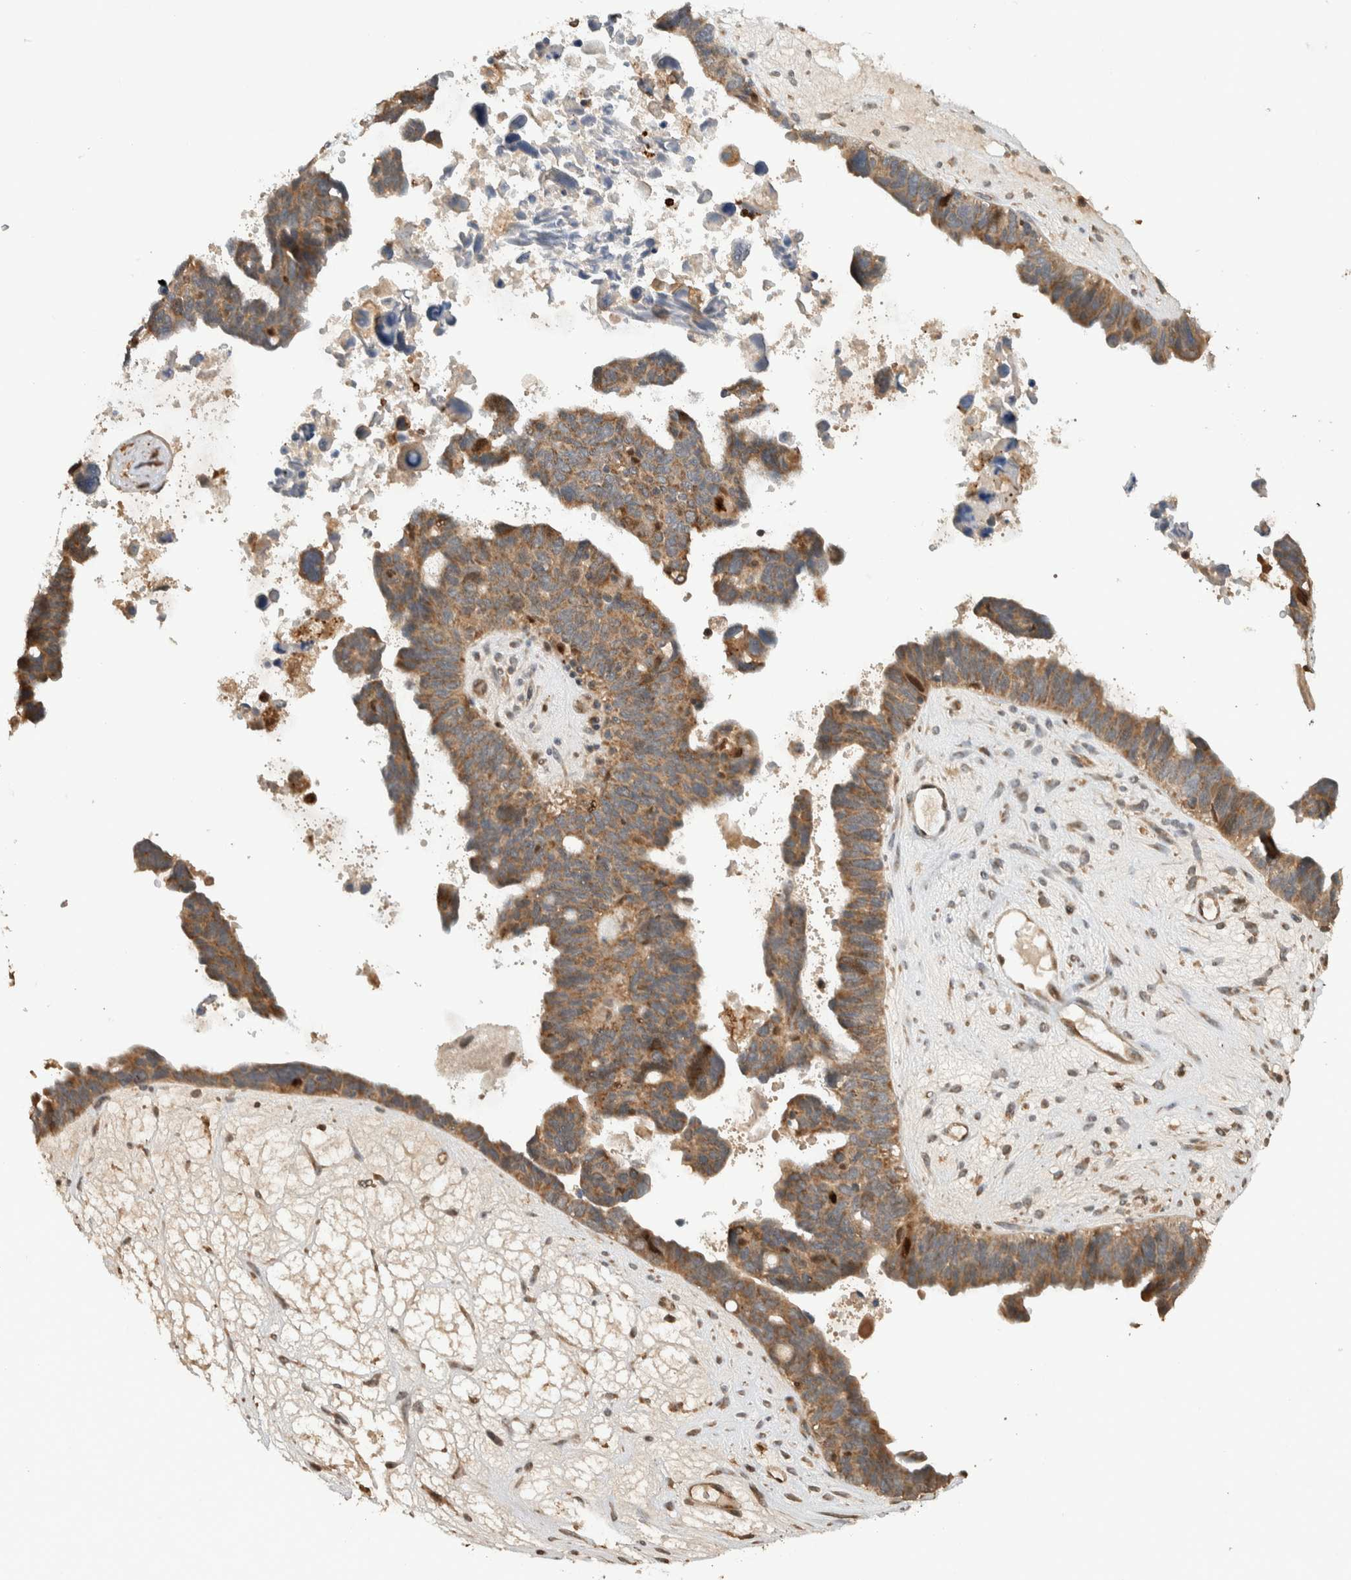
{"staining": {"intensity": "moderate", "quantity": ">75%", "location": "cytoplasmic/membranous"}, "tissue": "ovarian cancer", "cell_type": "Tumor cells", "image_type": "cancer", "snomed": [{"axis": "morphology", "description": "Cystadenocarcinoma, serous, NOS"}, {"axis": "topography", "description": "Ovary"}], "caption": "Ovarian cancer (serous cystadenocarcinoma) tissue demonstrates moderate cytoplasmic/membranous positivity in approximately >75% of tumor cells, visualized by immunohistochemistry.", "gene": "VPS53", "patient": {"sex": "female", "age": 79}}